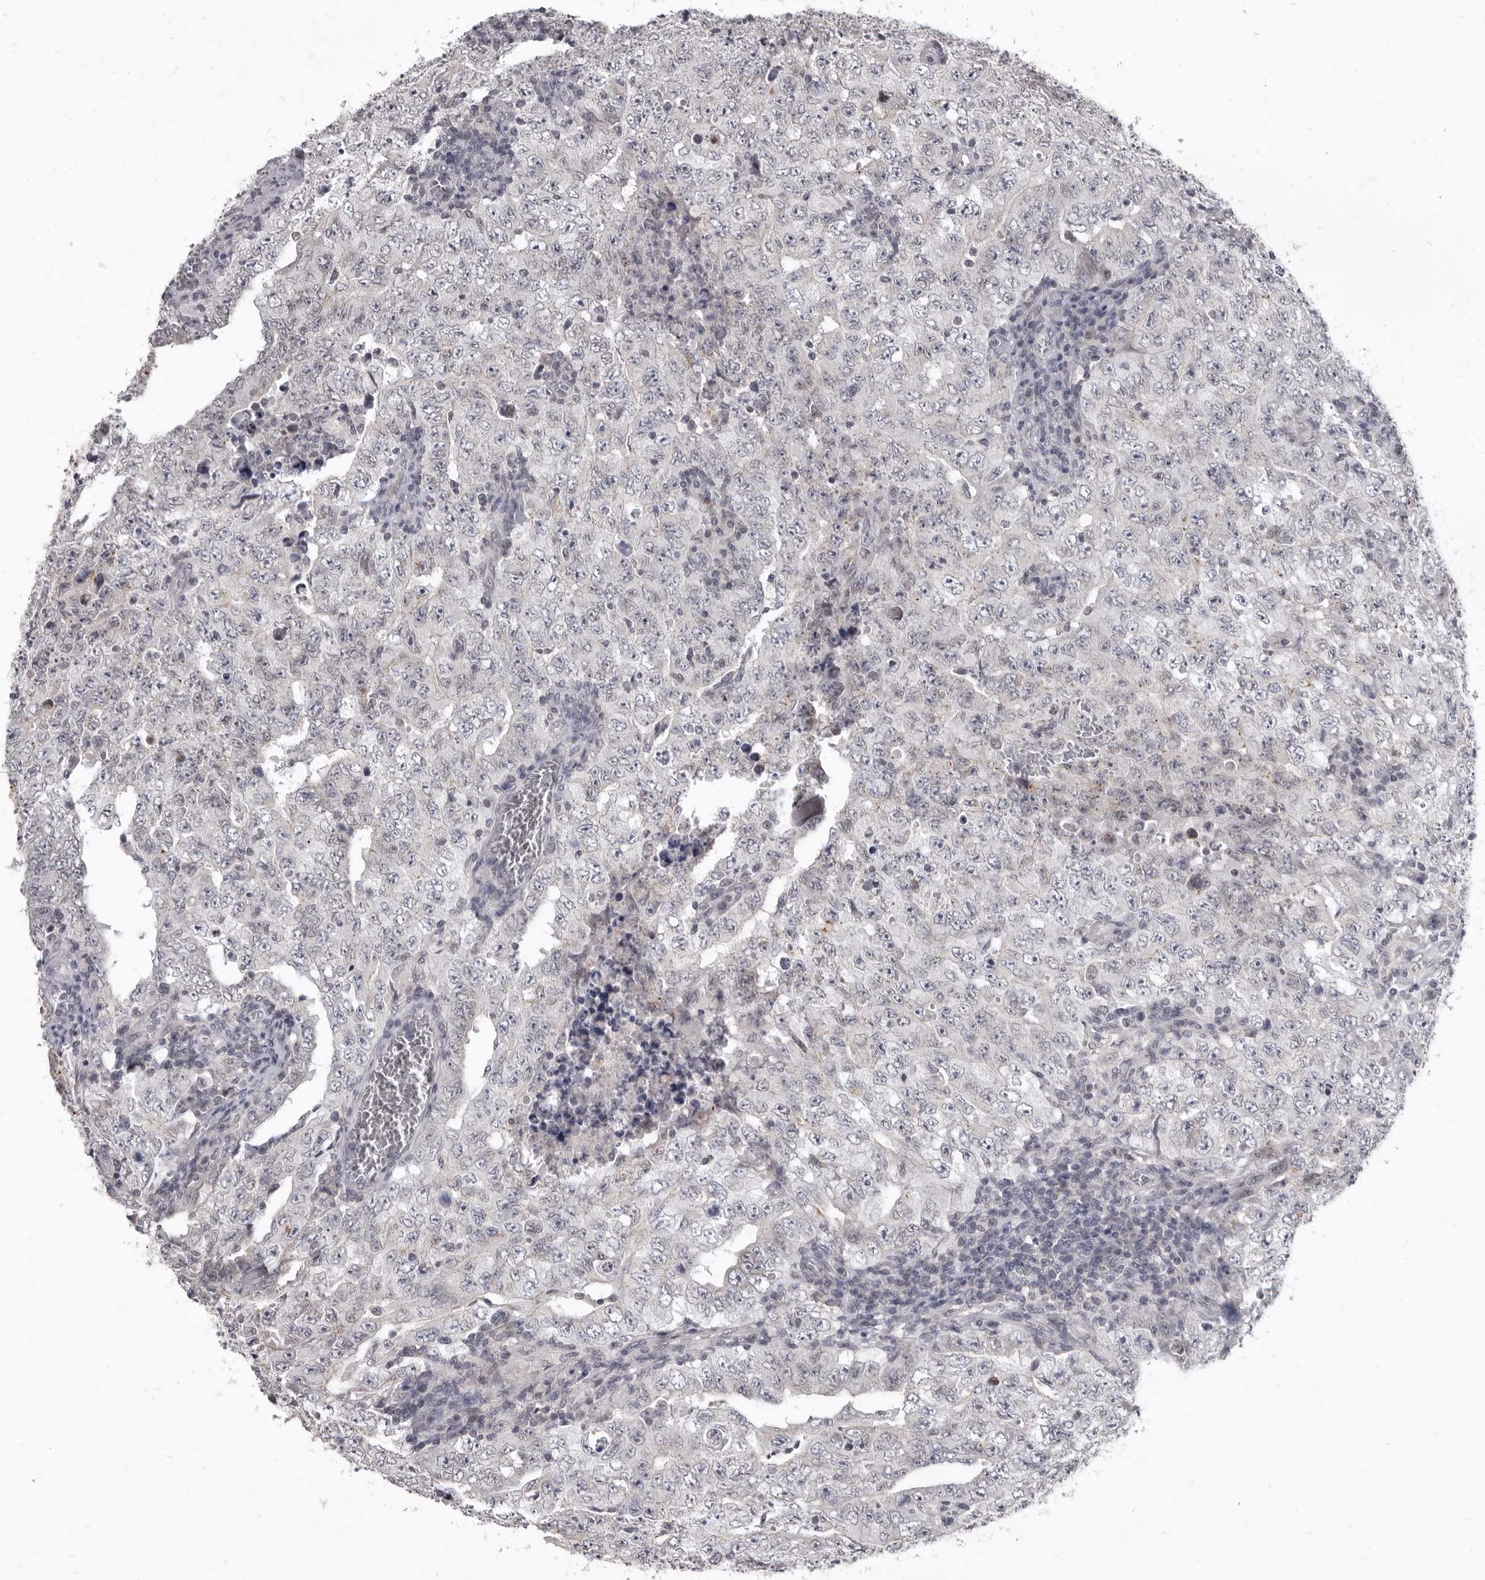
{"staining": {"intensity": "negative", "quantity": "none", "location": "none"}, "tissue": "testis cancer", "cell_type": "Tumor cells", "image_type": "cancer", "snomed": [{"axis": "morphology", "description": "Carcinoma, Embryonal, NOS"}, {"axis": "topography", "description": "Testis"}], "caption": "Testis embryonal carcinoma was stained to show a protein in brown. There is no significant positivity in tumor cells. (Brightfield microscopy of DAB (3,3'-diaminobenzidine) immunohistochemistry at high magnification).", "gene": "SULT1E1", "patient": {"sex": "male", "age": 26}}